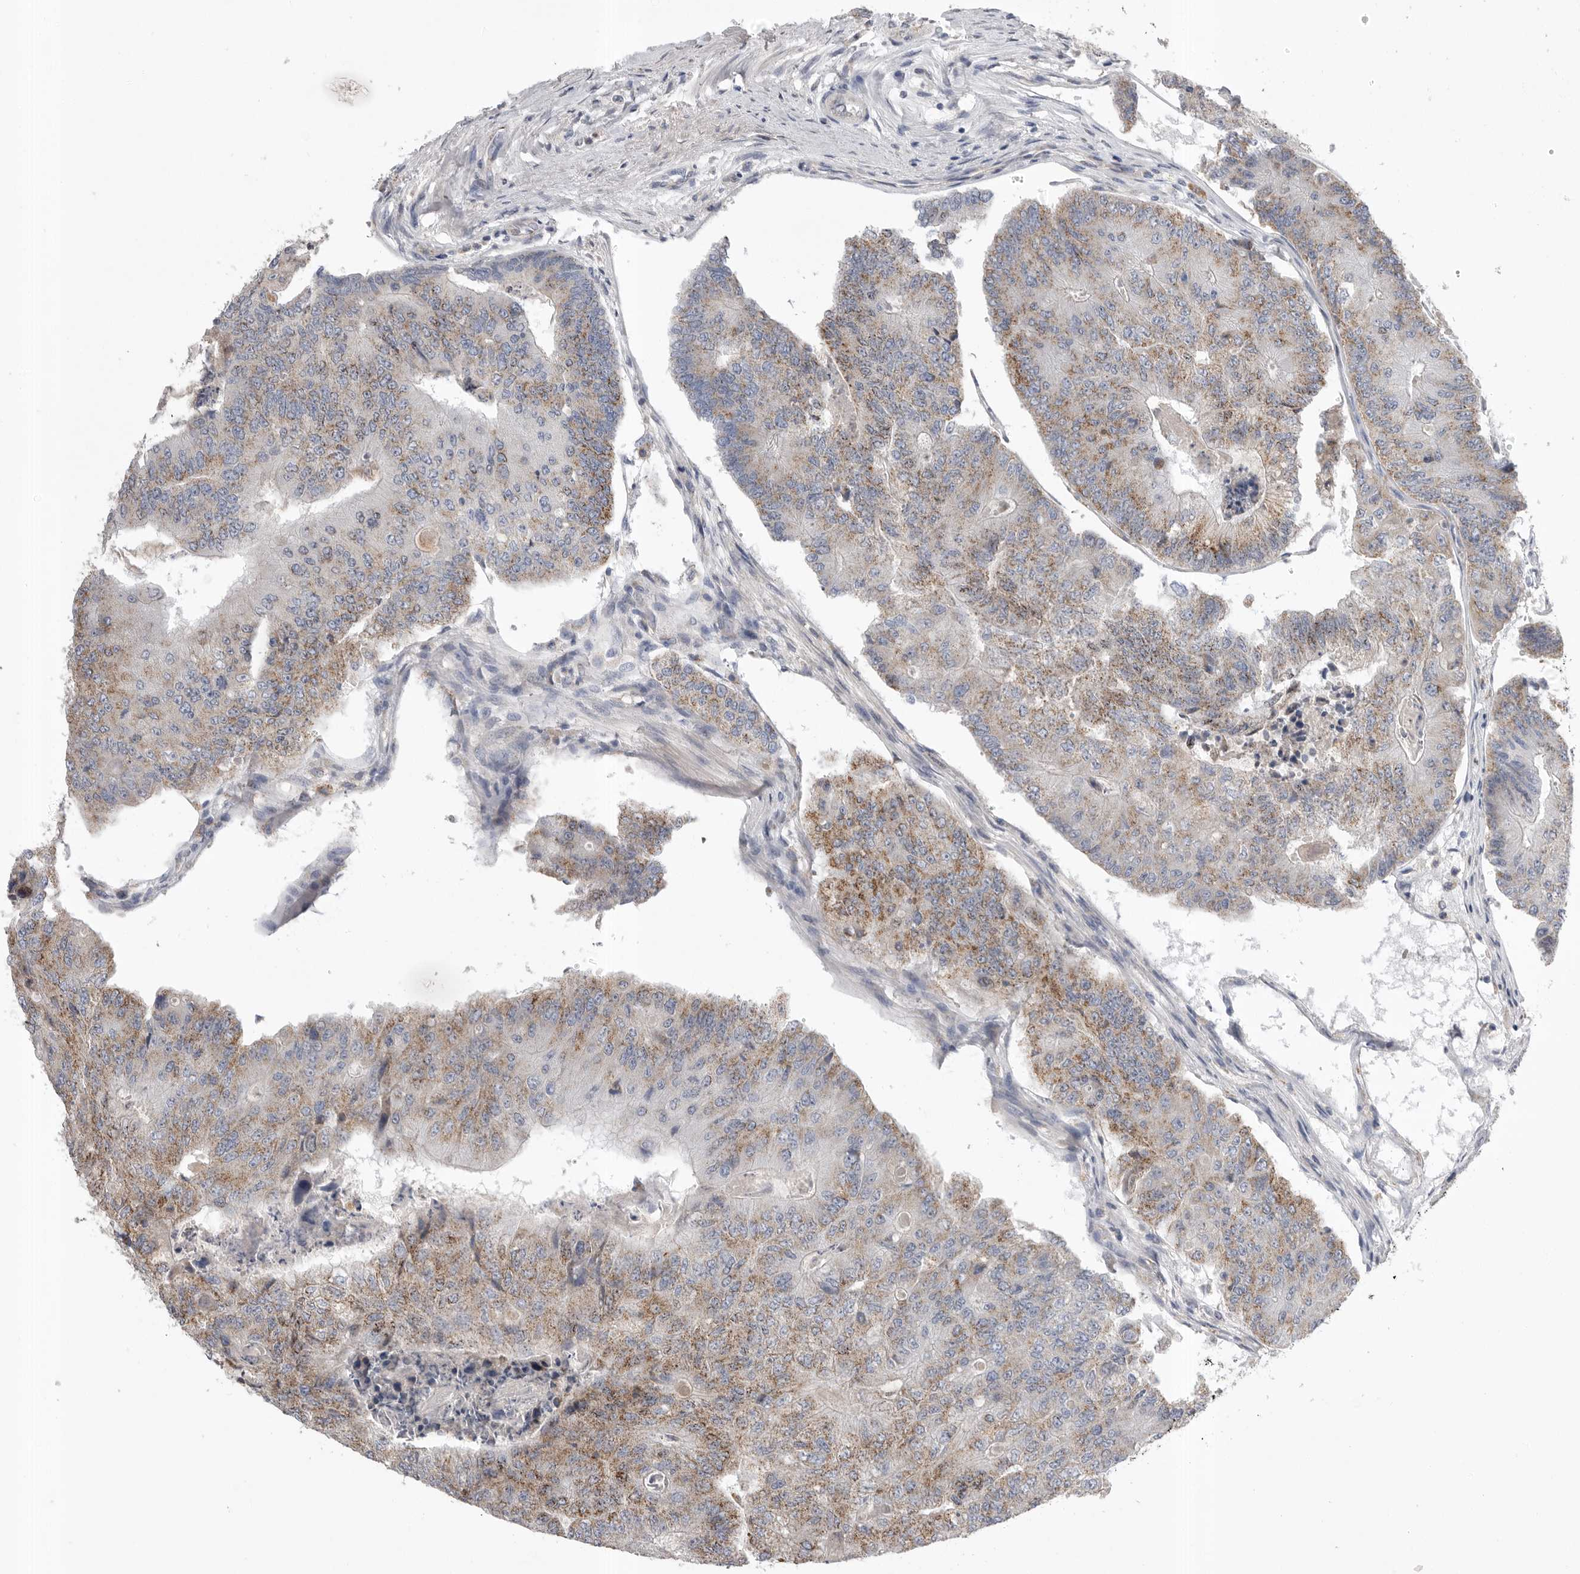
{"staining": {"intensity": "moderate", "quantity": "<25%", "location": "cytoplasmic/membranous"}, "tissue": "colorectal cancer", "cell_type": "Tumor cells", "image_type": "cancer", "snomed": [{"axis": "morphology", "description": "Adenocarcinoma, NOS"}, {"axis": "topography", "description": "Colon"}], "caption": "A brown stain labels moderate cytoplasmic/membranous expression of a protein in adenocarcinoma (colorectal) tumor cells. (IHC, brightfield microscopy, high magnification).", "gene": "CCDC126", "patient": {"sex": "female", "age": 67}}